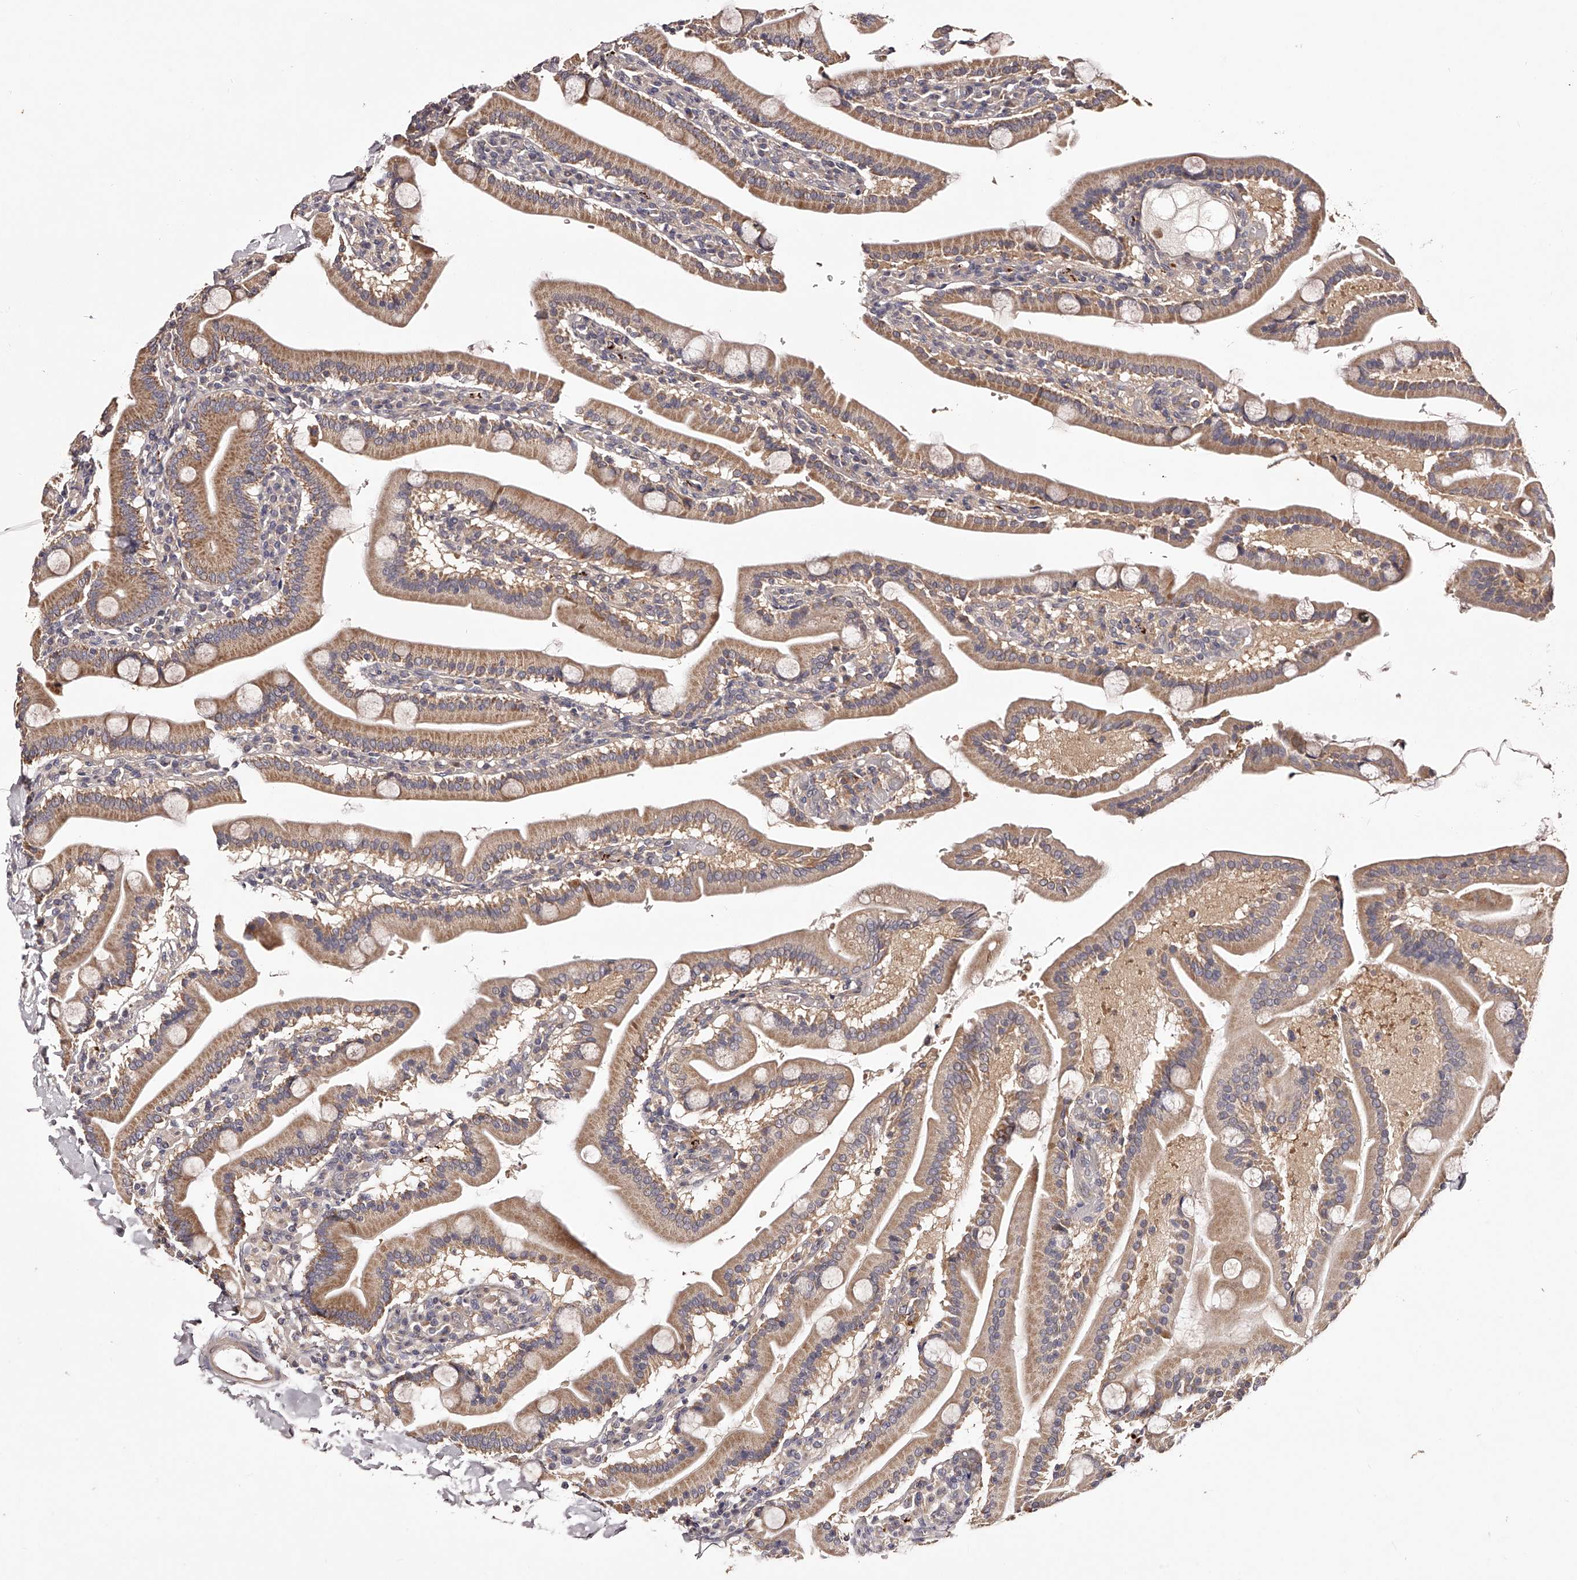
{"staining": {"intensity": "moderate", "quantity": ">75%", "location": "cytoplasmic/membranous"}, "tissue": "duodenum", "cell_type": "Glandular cells", "image_type": "normal", "snomed": [{"axis": "morphology", "description": "Normal tissue, NOS"}, {"axis": "topography", "description": "Duodenum"}], "caption": "Immunohistochemistry of normal human duodenum shows medium levels of moderate cytoplasmic/membranous expression in about >75% of glandular cells. (DAB IHC with brightfield microscopy, high magnification).", "gene": "ODF2L", "patient": {"sex": "male", "age": 55}}